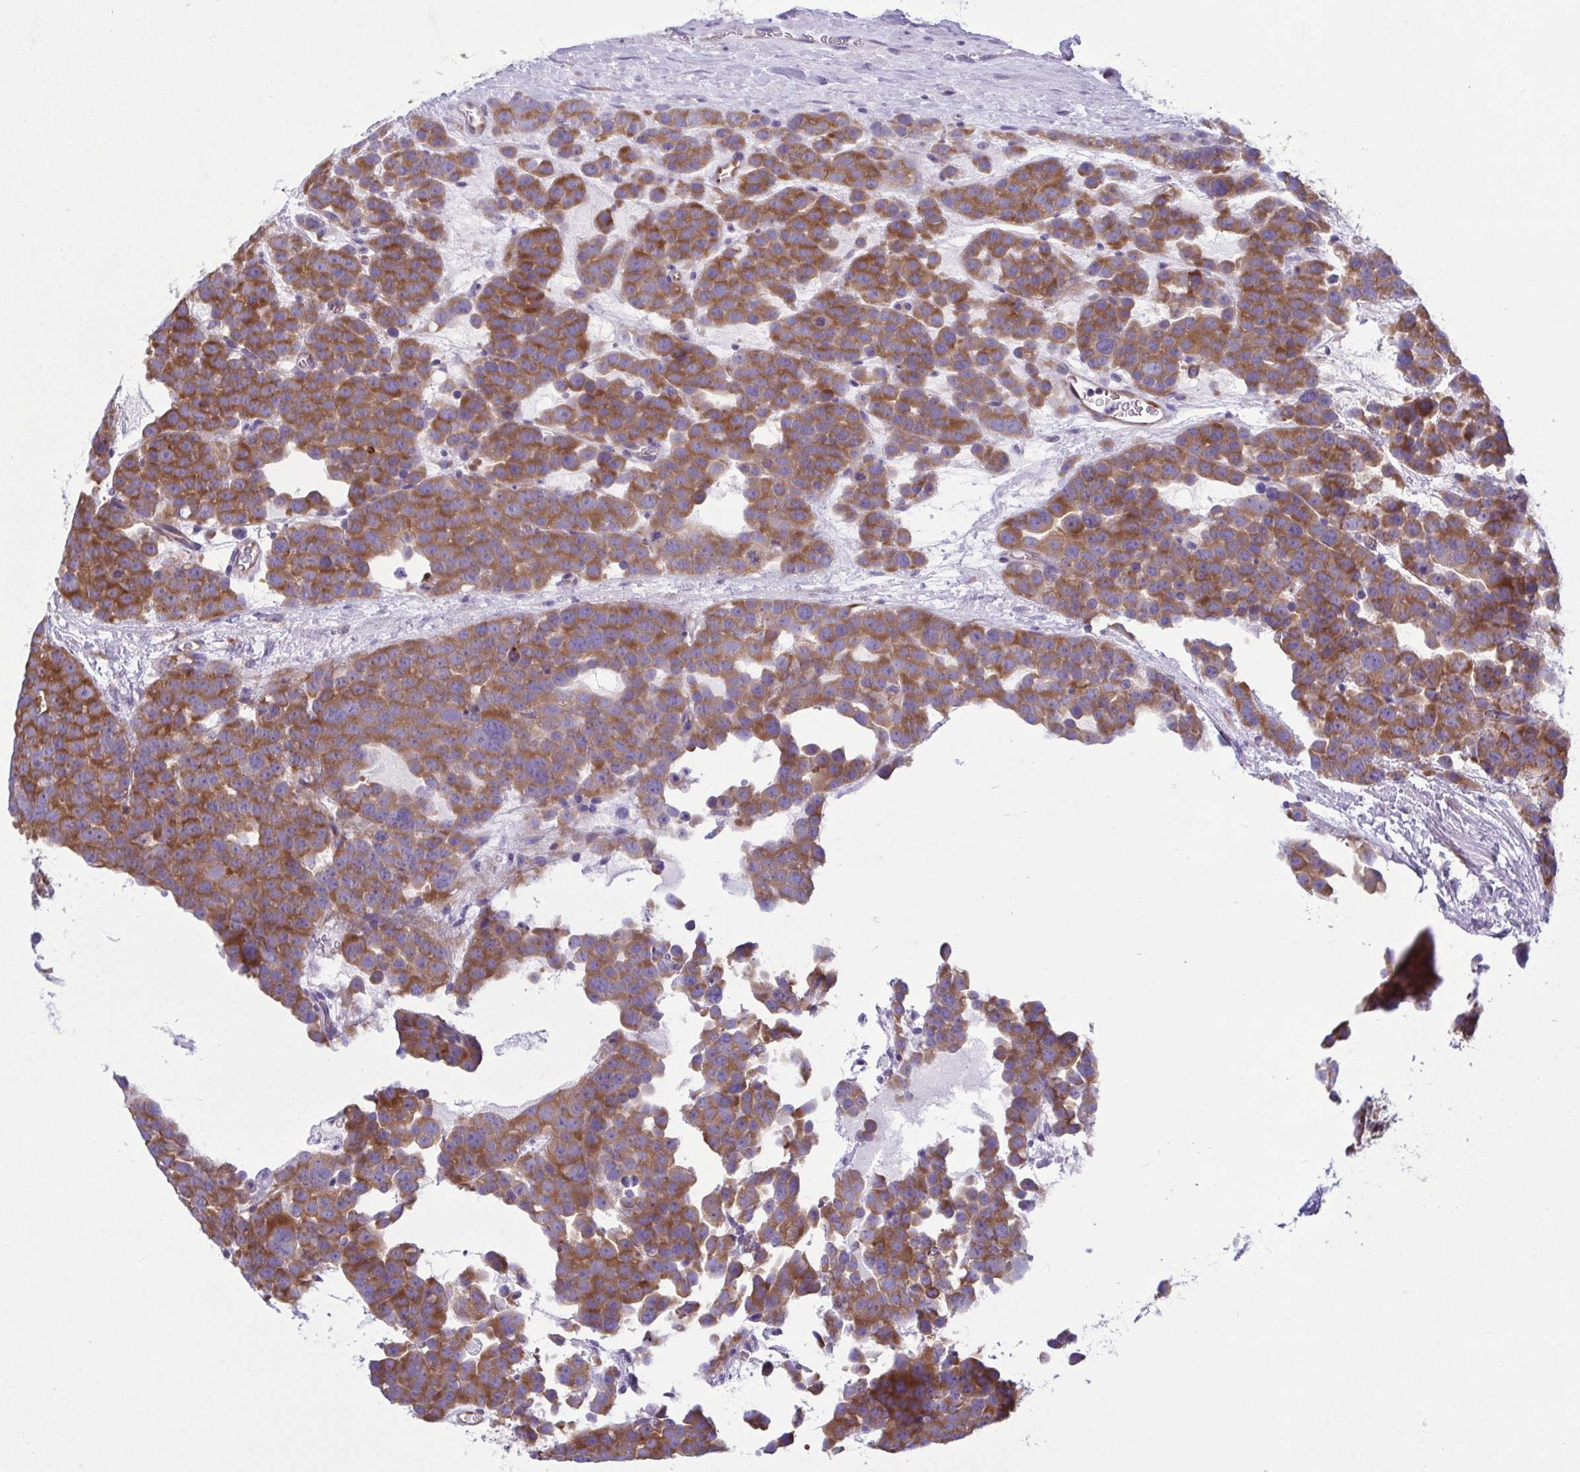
{"staining": {"intensity": "strong", "quantity": ">75%", "location": "cytoplasmic/membranous"}, "tissue": "testis cancer", "cell_type": "Tumor cells", "image_type": "cancer", "snomed": [{"axis": "morphology", "description": "Seminoma, NOS"}, {"axis": "topography", "description": "Testis"}], "caption": "Immunohistochemistry of testis seminoma shows high levels of strong cytoplasmic/membranous staining in approximately >75% of tumor cells.", "gene": "RPS16", "patient": {"sex": "male", "age": 71}}